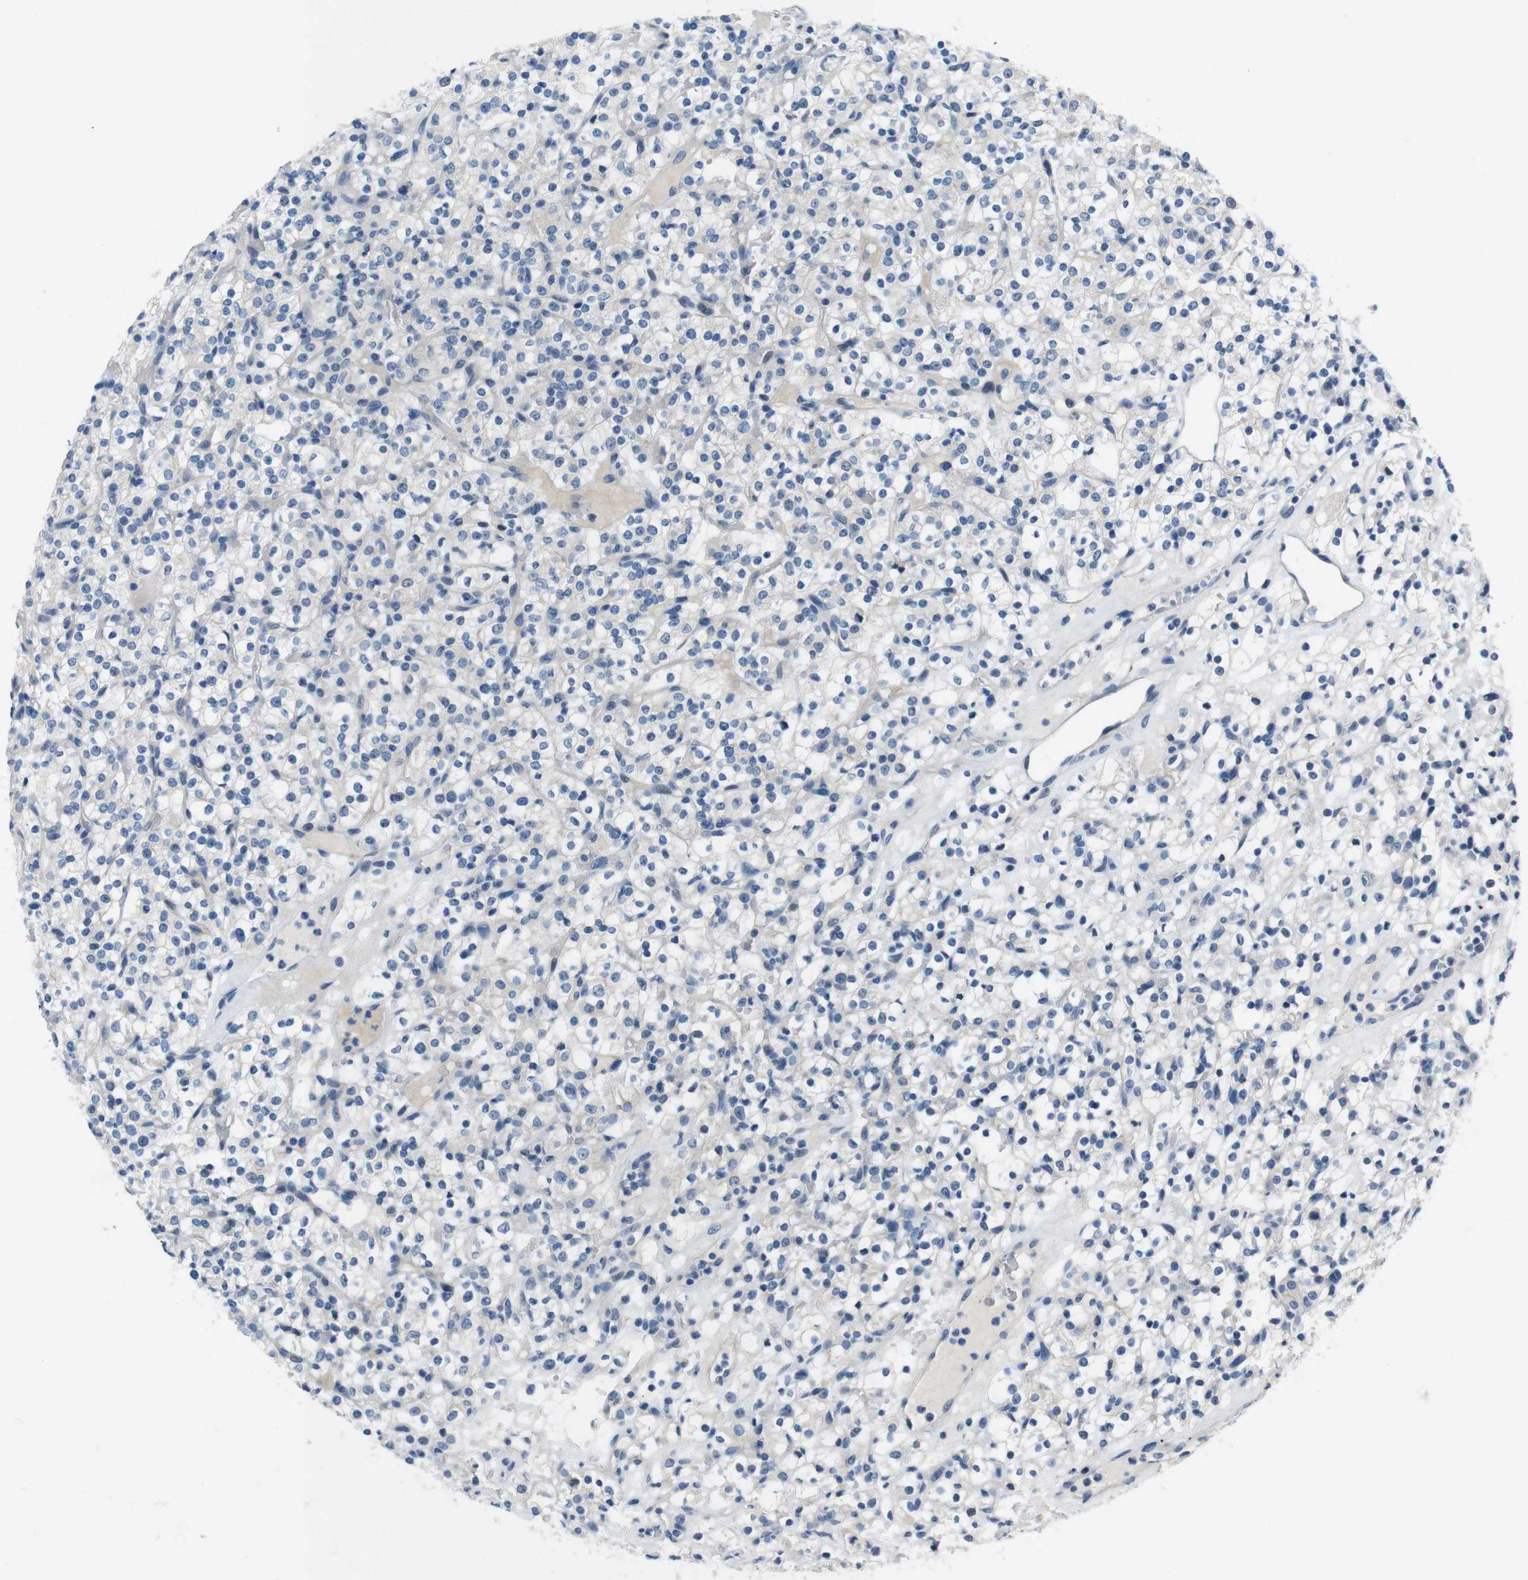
{"staining": {"intensity": "negative", "quantity": "none", "location": "none"}, "tissue": "renal cancer", "cell_type": "Tumor cells", "image_type": "cancer", "snomed": [{"axis": "morphology", "description": "Normal tissue, NOS"}, {"axis": "morphology", "description": "Adenocarcinoma, NOS"}, {"axis": "topography", "description": "Kidney"}], "caption": "Tumor cells show no significant positivity in renal cancer.", "gene": "HRH2", "patient": {"sex": "female", "age": 72}}